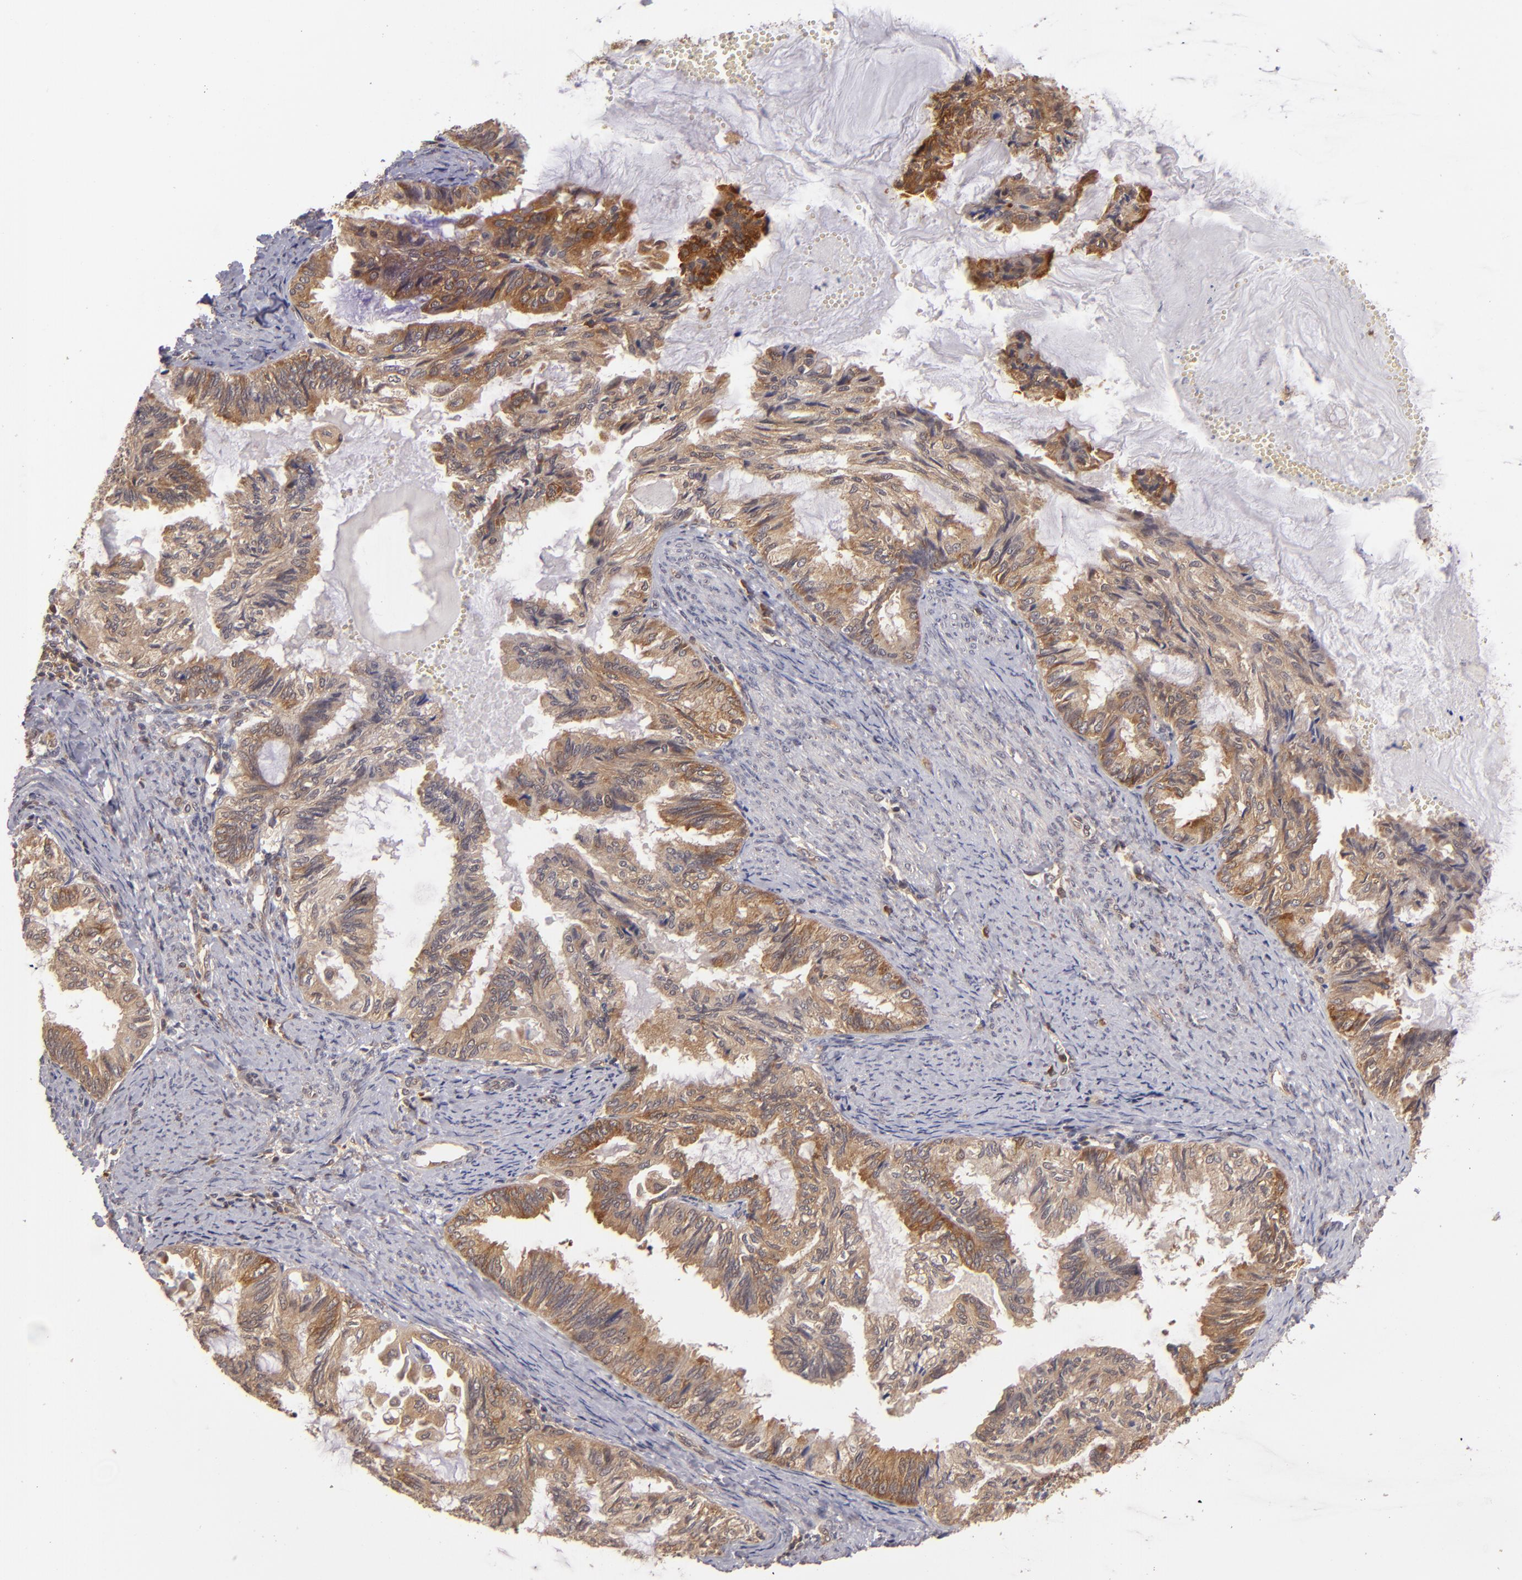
{"staining": {"intensity": "moderate", "quantity": ">75%", "location": "cytoplasmic/membranous"}, "tissue": "endometrial cancer", "cell_type": "Tumor cells", "image_type": "cancer", "snomed": [{"axis": "morphology", "description": "Adenocarcinoma, NOS"}, {"axis": "topography", "description": "Endometrium"}], "caption": "IHC (DAB (3,3'-diaminobenzidine)) staining of human adenocarcinoma (endometrial) reveals moderate cytoplasmic/membranous protein positivity in about >75% of tumor cells.", "gene": "MAPK3", "patient": {"sex": "female", "age": 86}}